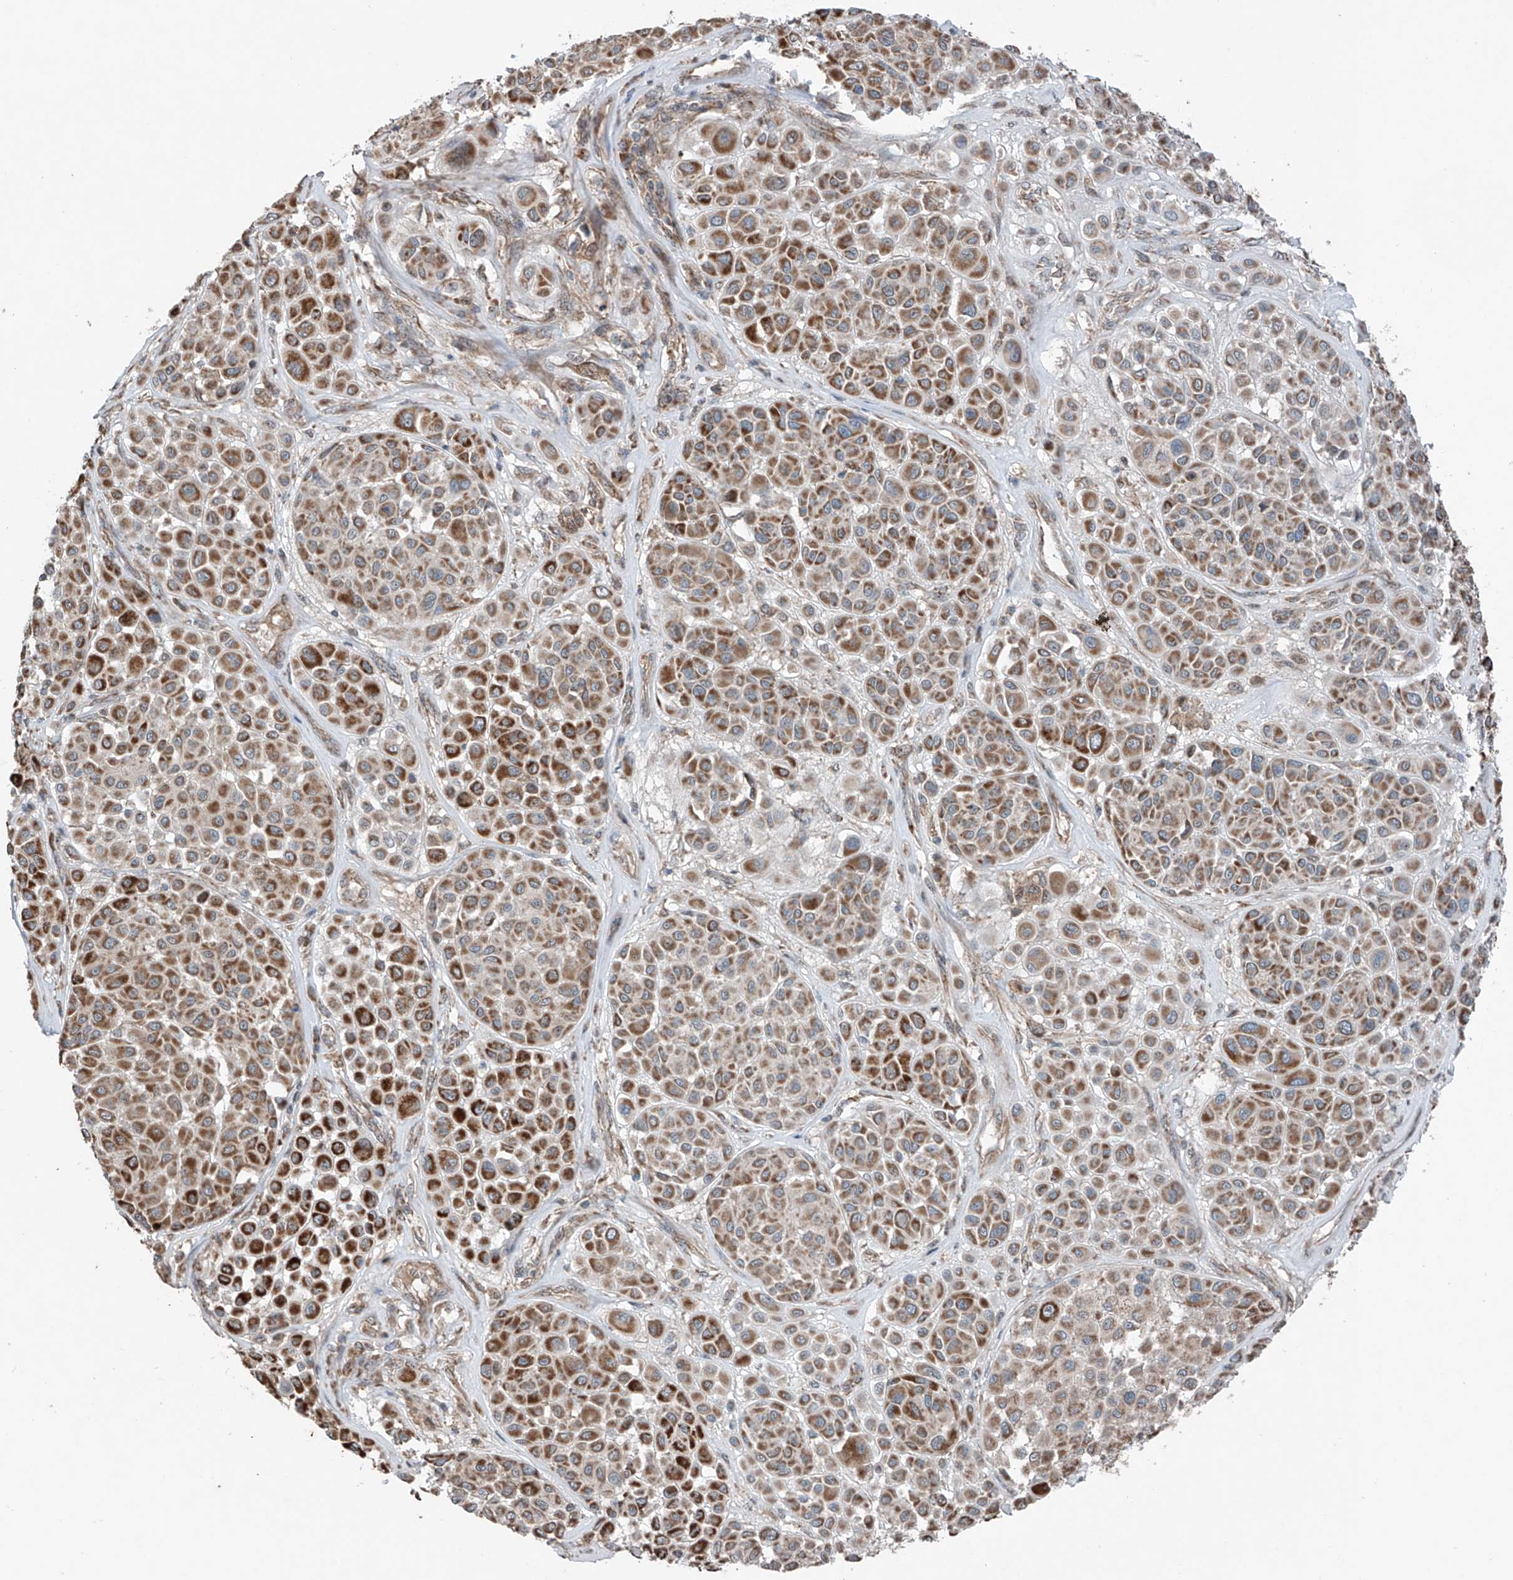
{"staining": {"intensity": "strong", "quantity": "25%-75%", "location": "cytoplasmic/membranous"}, "tissue": "melanoma", "cell_type": "Tumor cells", "image_type": "cancer", "snomed": [{"axis": "morphology", "description": "Malignant melanoma, Metastatic site"}, {"axis": "topography", "description": "Soft tissue"}], "caption": "Tumor cells reveal strong cytoplasmic/membranous expression in approximately 25%-75% of cells in melanoma.", "gene": "SAMD3", "patient": {"sex": "male", "age": 41}}